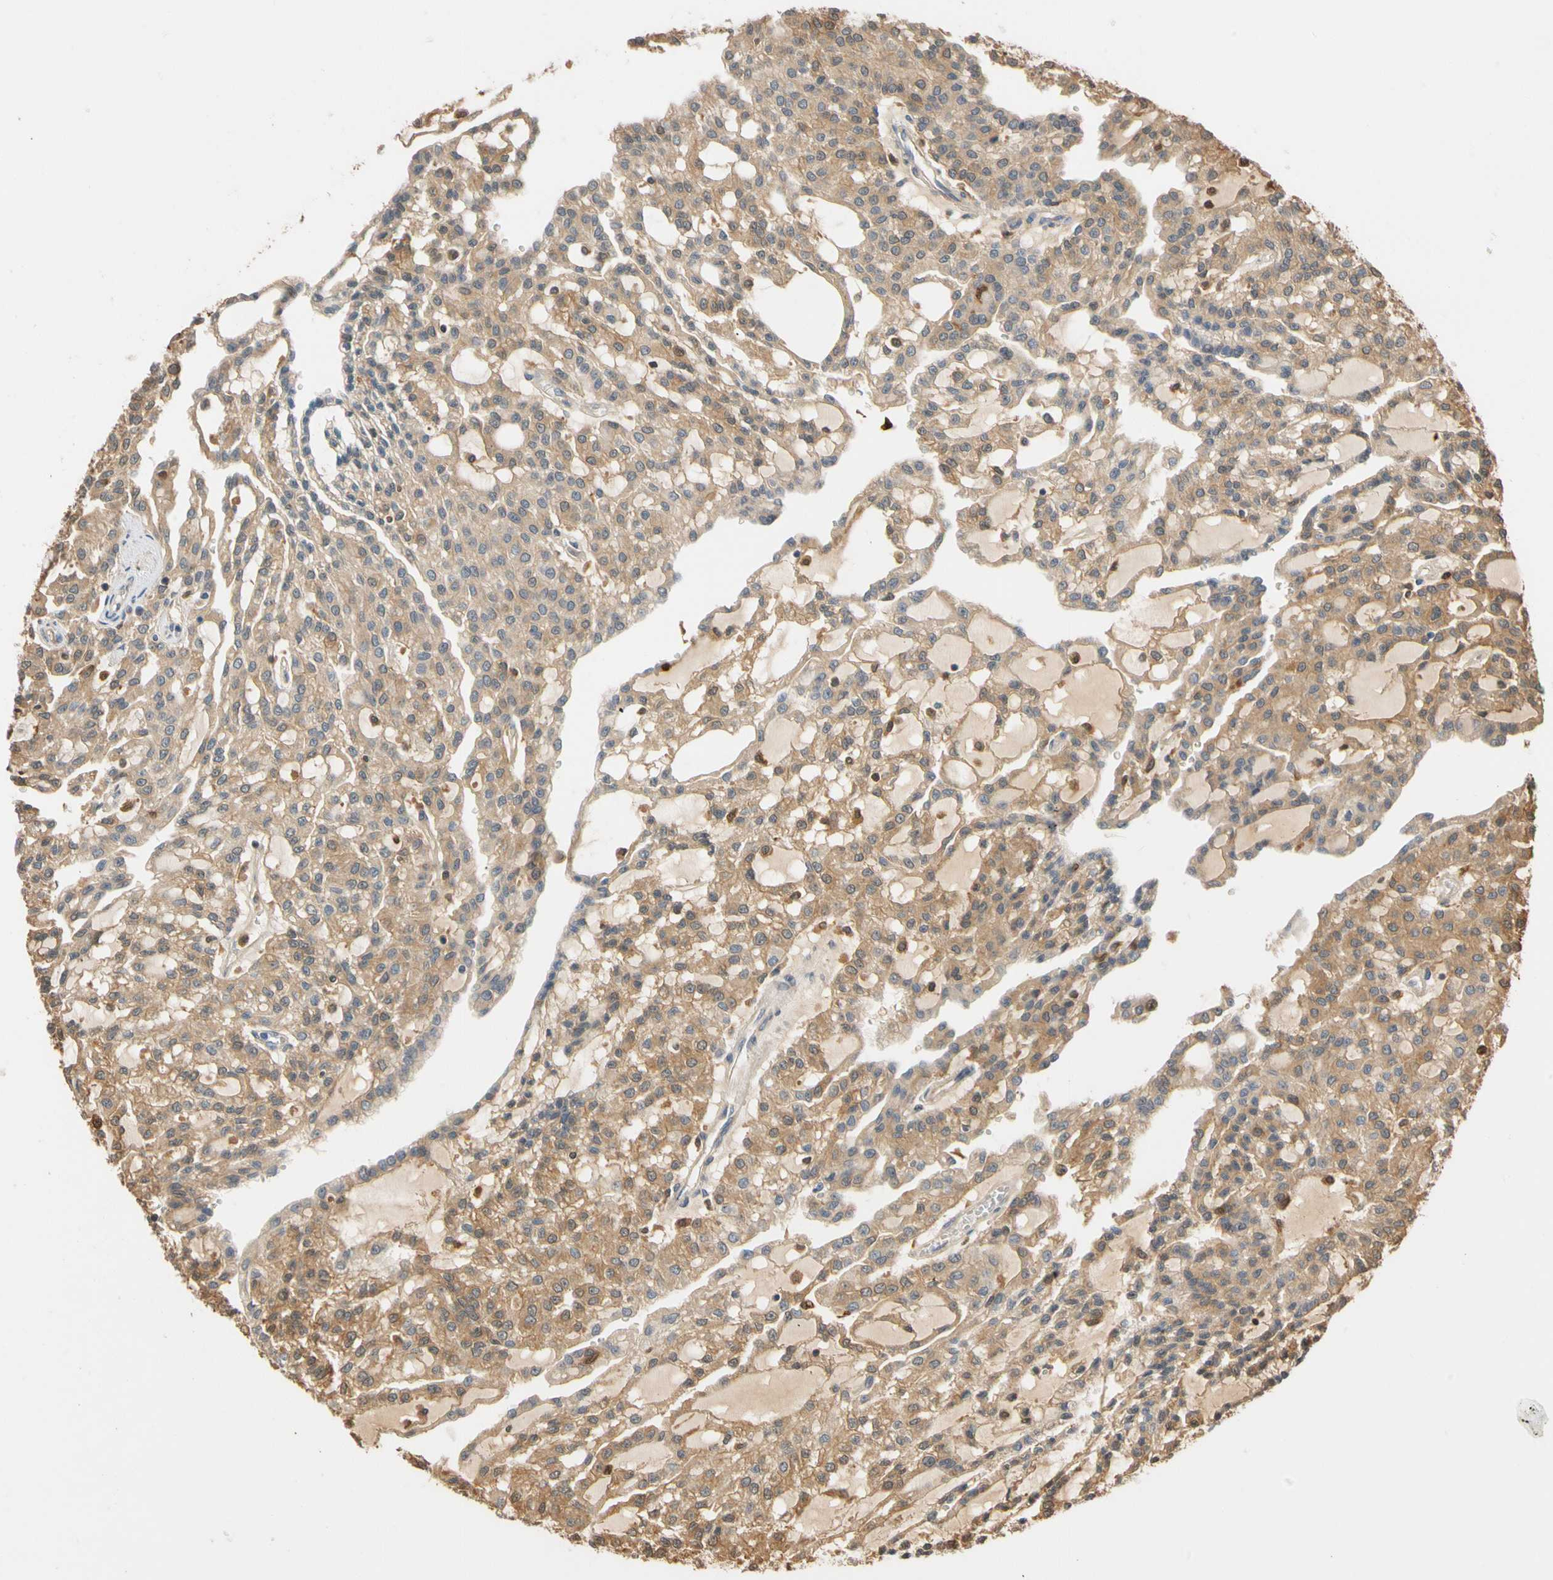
{"staining": {"intensity": "moderate", "quantity": ">75%", "location": "cytoplasmic/membranous"}, "tissue": "renal cancer", "cell_type": "Tumor cells", "image_type": "cancer", "snomed": [{"axis": "morphology", "description": "Adenocarcinoma, NOS"}, {"axis": "topography", "description": "Kidney"}], "caption": "Protein analysis of renal cancer (adenocarcinoma) tissue shows moderate cytoplasmic/membranous expression in approximately >75% of tumor cells.", "gene": "GPSM2", "patient": {"sex": "male", "age": 63}}